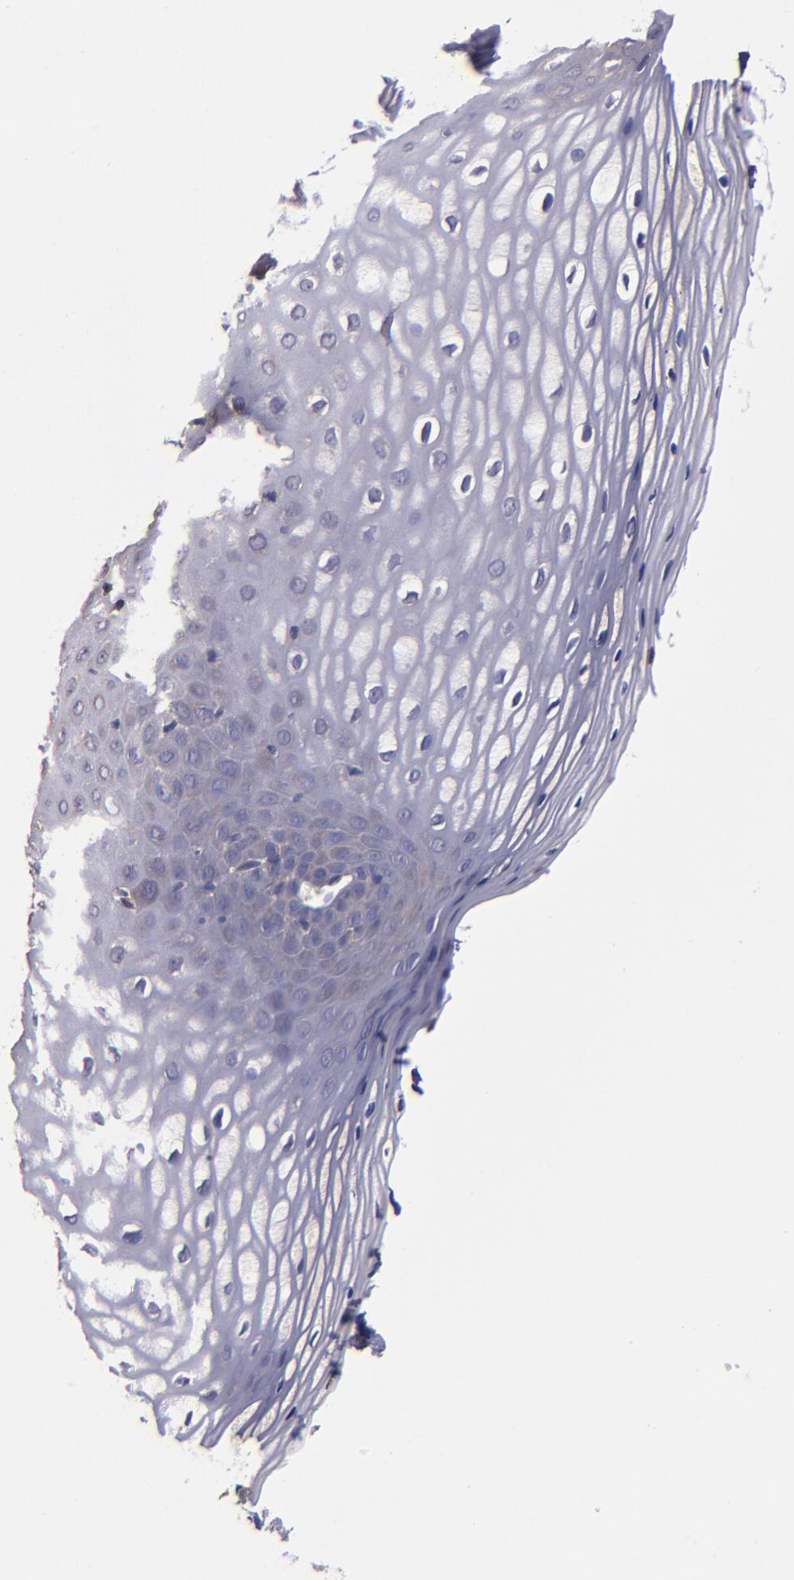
{"staining": {"intensity": "weak", "quantity": "<25%", "location": "cytoplasmic/membranous"}, "tissue": "vagina", "cell_type": "Squamous epithelial cells", "image_type": "normal", "snomed": [{"axis": "morphology", "description": "Normal tissue, NOS"}, {"axis": "topography", "description": "Vagina"}], "caption": "Photomicrograph shows no protein positivity in squamous epithelial cells of benign vagina.", "gene": "CARS1", "patient": {"sex": "female", "age": 55}}